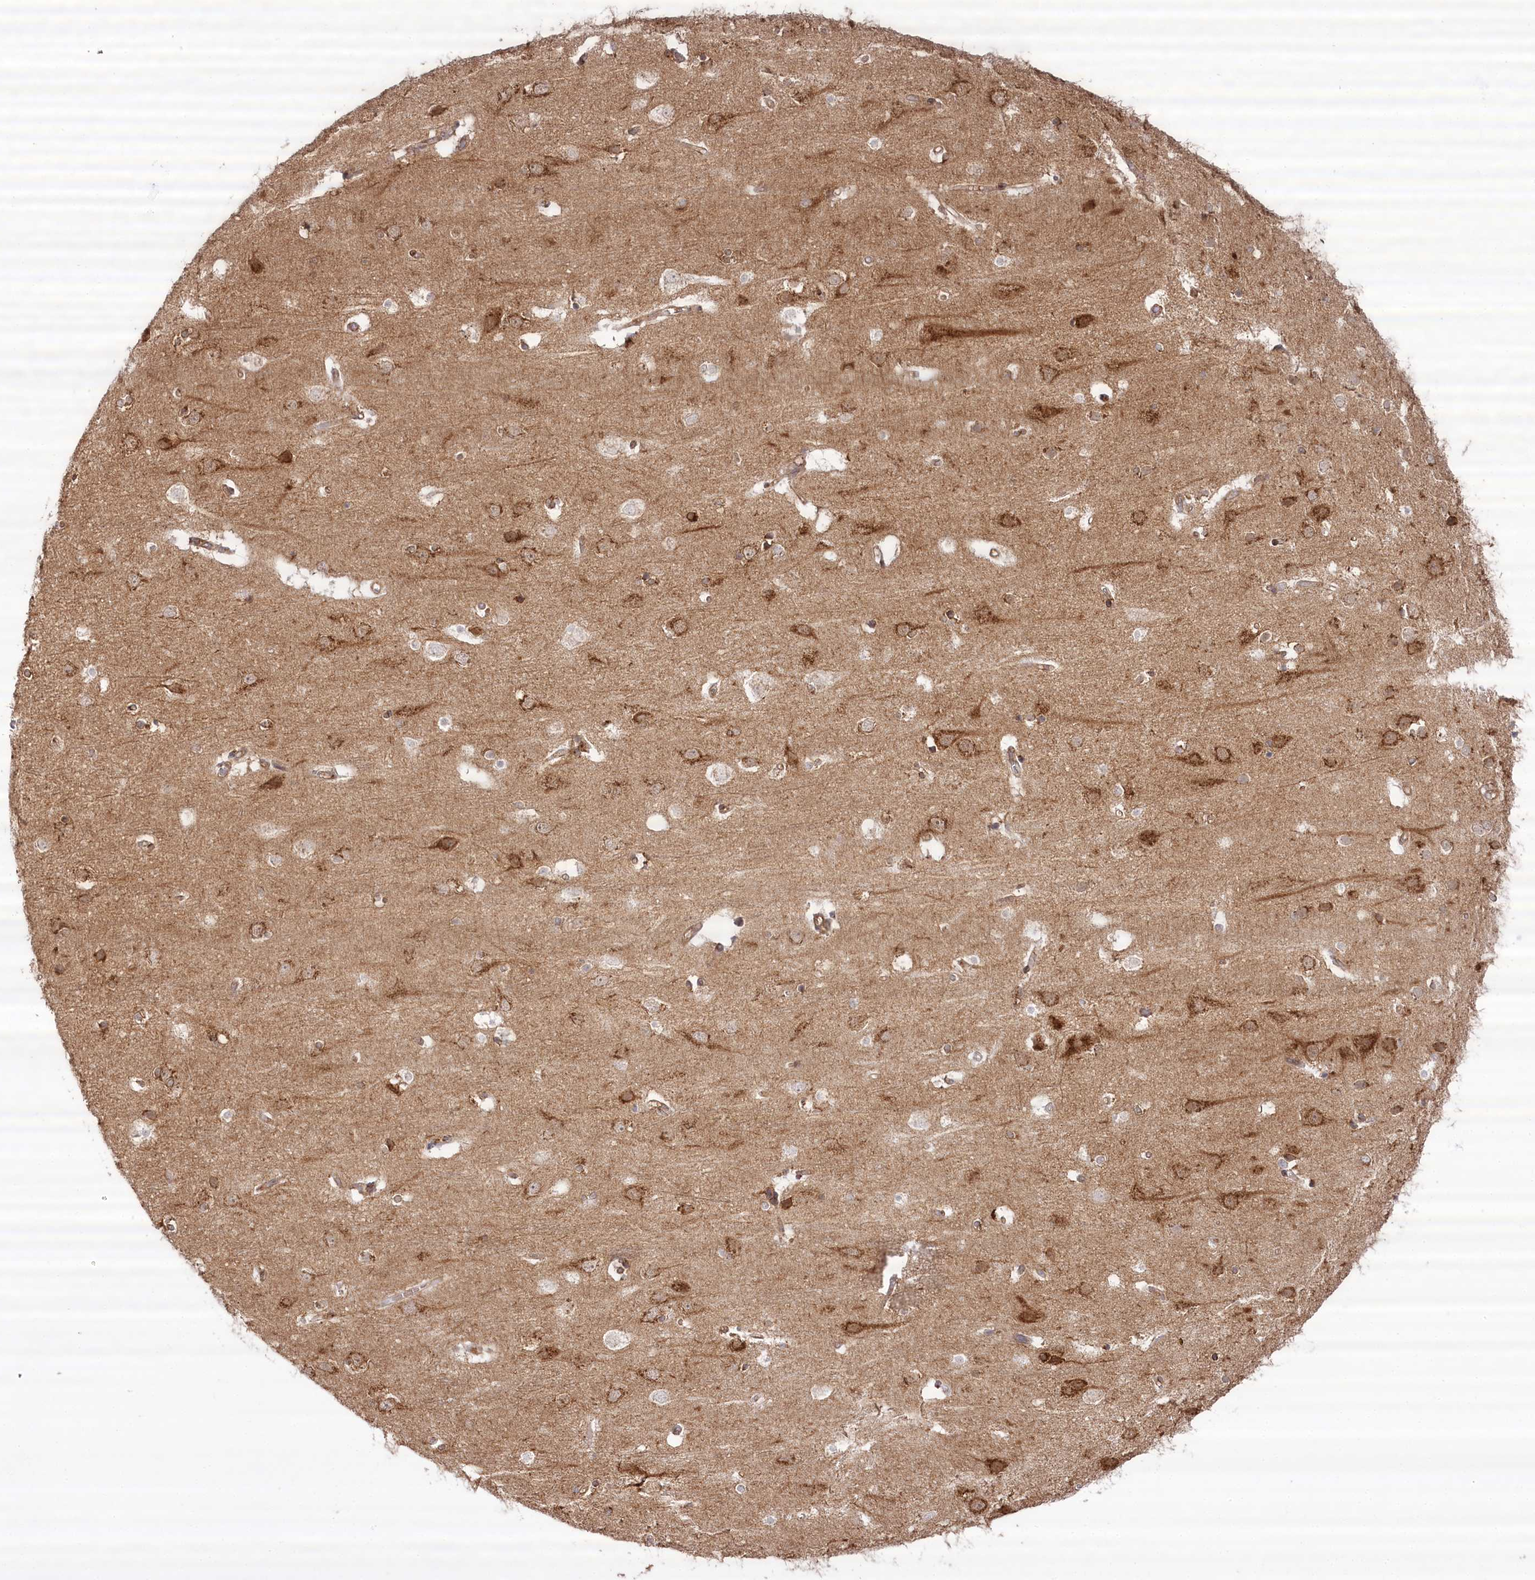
{"staining": {"intensity": "negative", "quantity": "none", "location": "none"}, "tissue": "cerebral cortex", "cell_type": "Endothelial cells", "image_type": "normal", "snomed": [{"axis": "morphology", "description": "Normal tissue, NOS"}, {"axis": "topography", "description": "Cerebral cortex"}], "caption": "Immunohistochemical staining of unremarkable human cerebral cortex exhibits no significant expression in endothelial cells.", "gene": "CCDC91", "patient": {"sex": "male", "age": 54}}